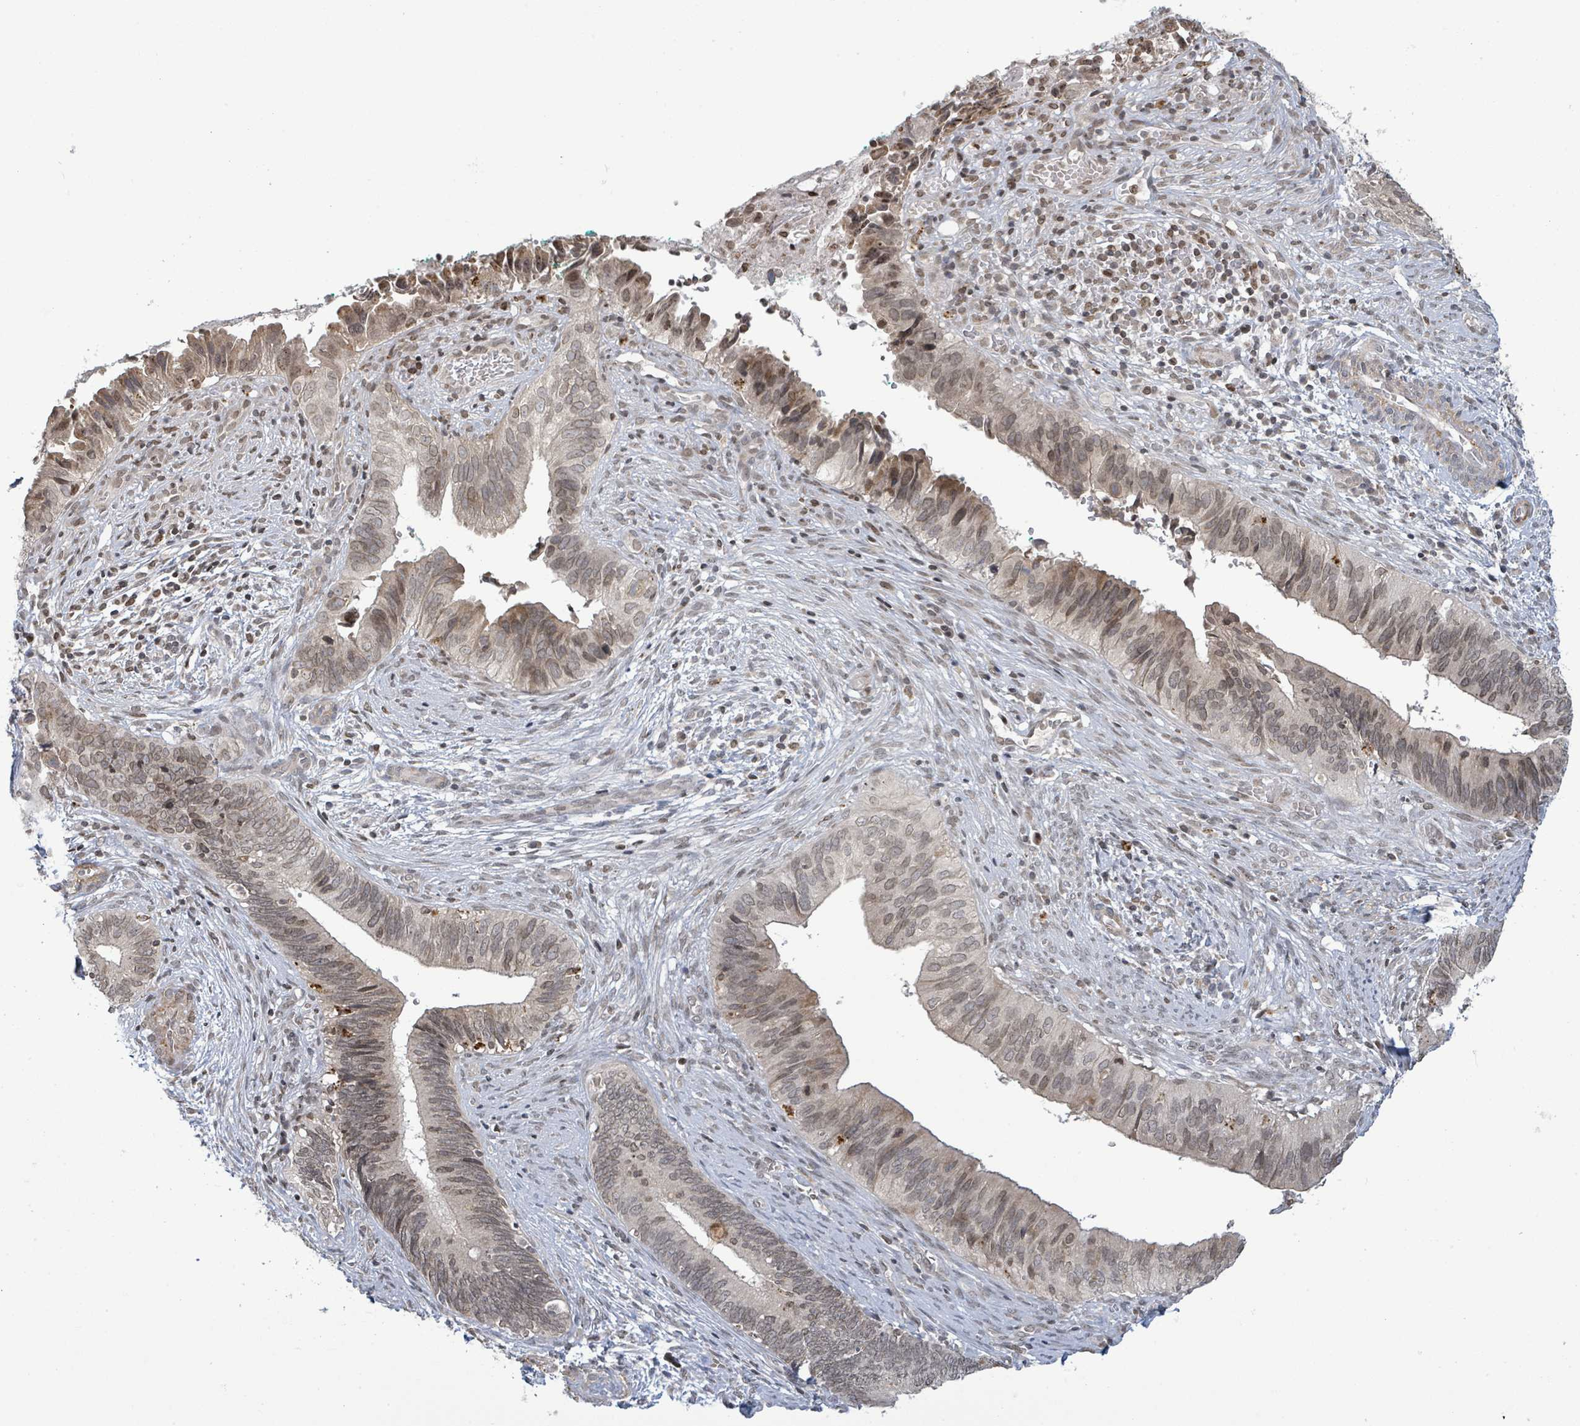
{"staining": {"intensity": "weak", "quantity": "25%-75%", "location": "nuclear"}, "tissue": "cervical cancer", "cell_type": "Tumor cells", "image_type": "cancer", "snomed": [{"axis": "morphology", "description": "Adenocarcinoma, NOS"}, {"axis": "topography", "description": "Cervix"}], "caption": "IHC (DAB) staining of human cervical cancer demonstrates weak nuclear protein positivity in approximately 25%-75% of tumor cells.", "gene": "SBF2", "patient": {"sex": "female", "age": 42}}